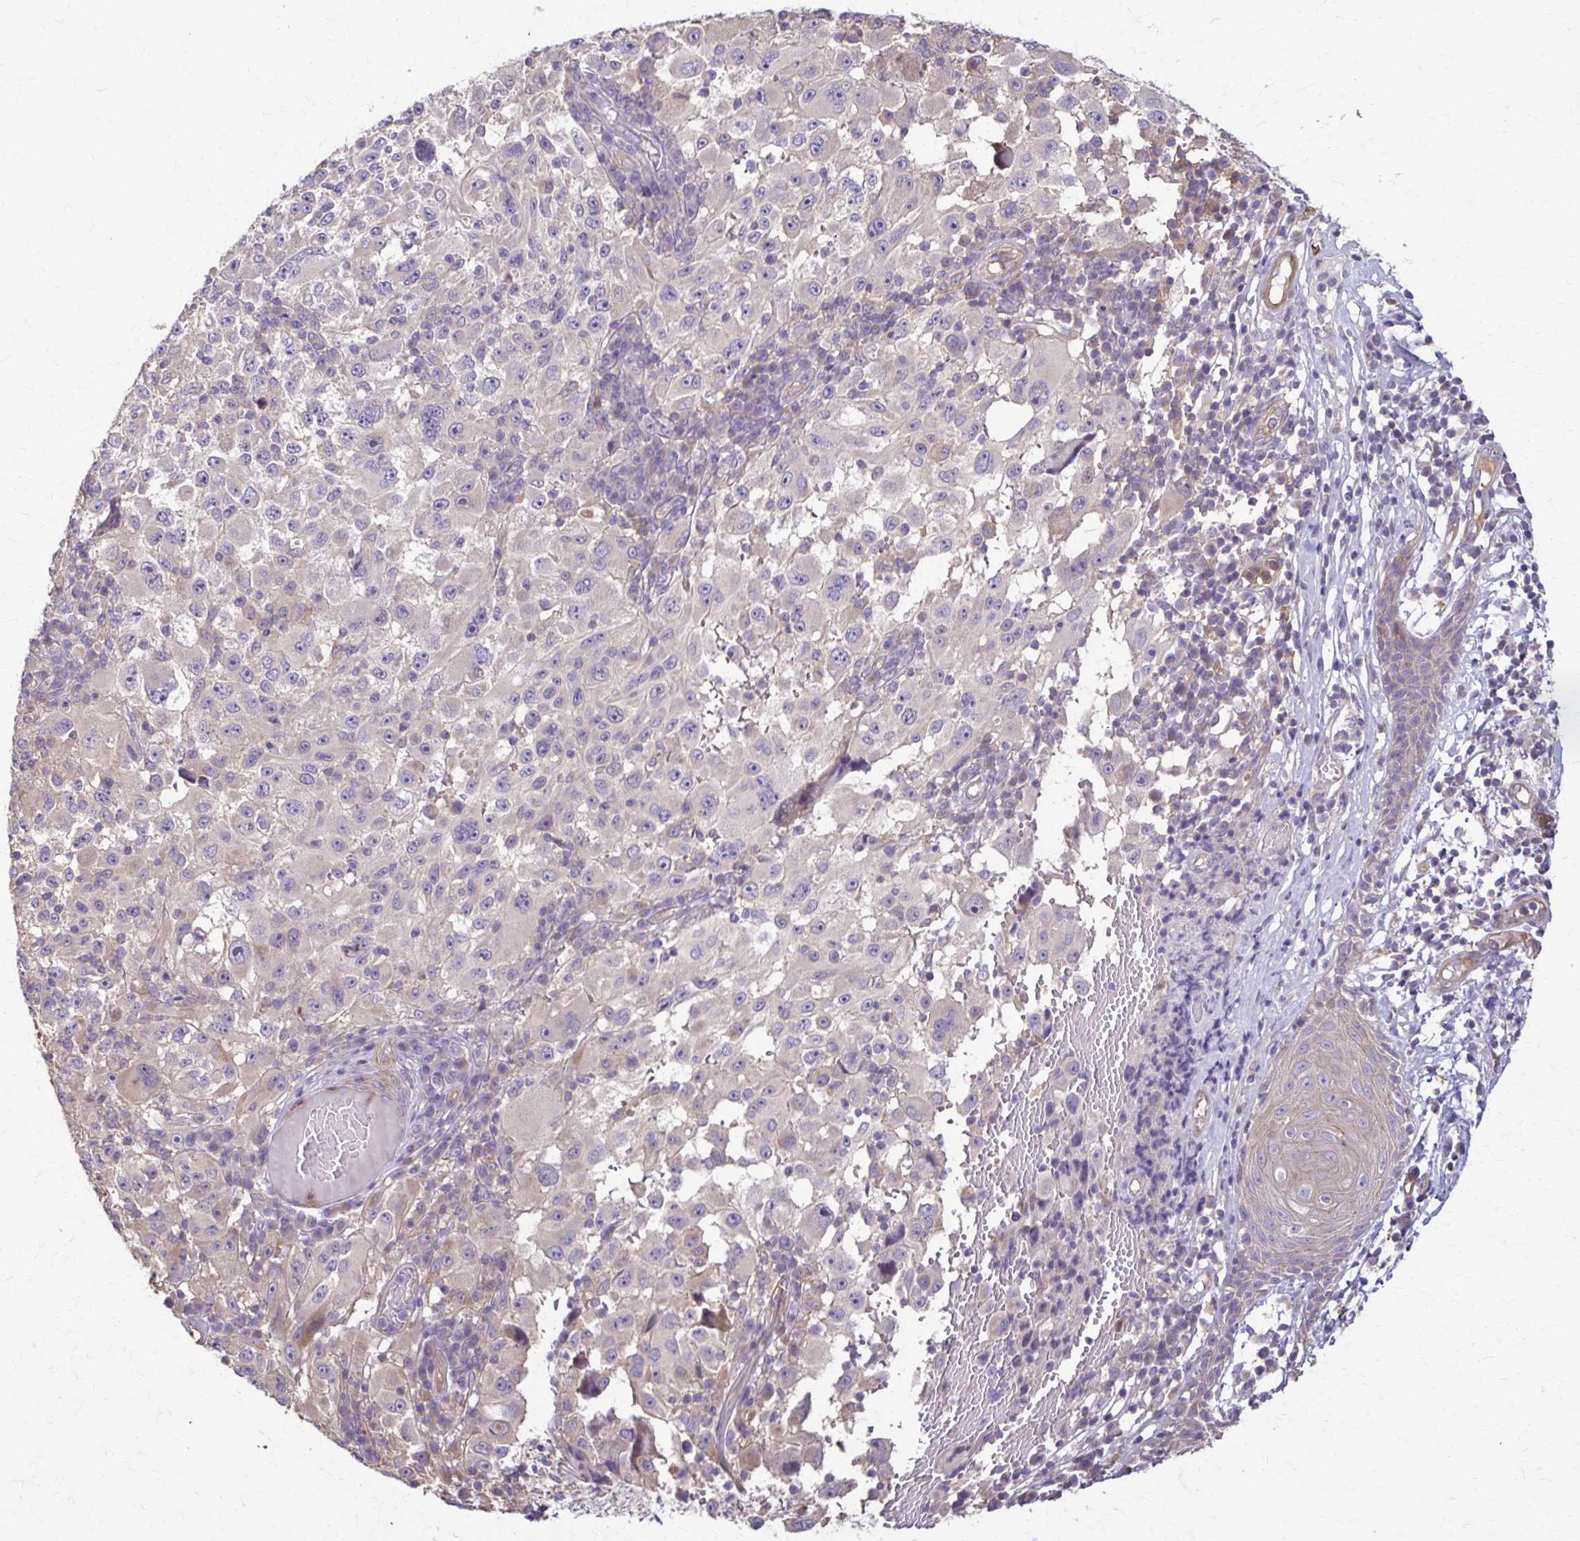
{"staining": {"intensity": "negative", "quantity": "none", "location": "none"}, "tissue": "melanoma", "cell_type": "Tumor cells", "image_type": "cancer", "snomed": [{"axis": "morphology", "description": "Malignant melanoma, NOS"}, {"axis": "topography", "description": "Skin"}], "caption": "High power microscopy image of an IHC image of malignant melanoma, revealing no significant expression in tumor cells.", "gene": "DSP", "patient": {"sex": "female", "age": 71}}